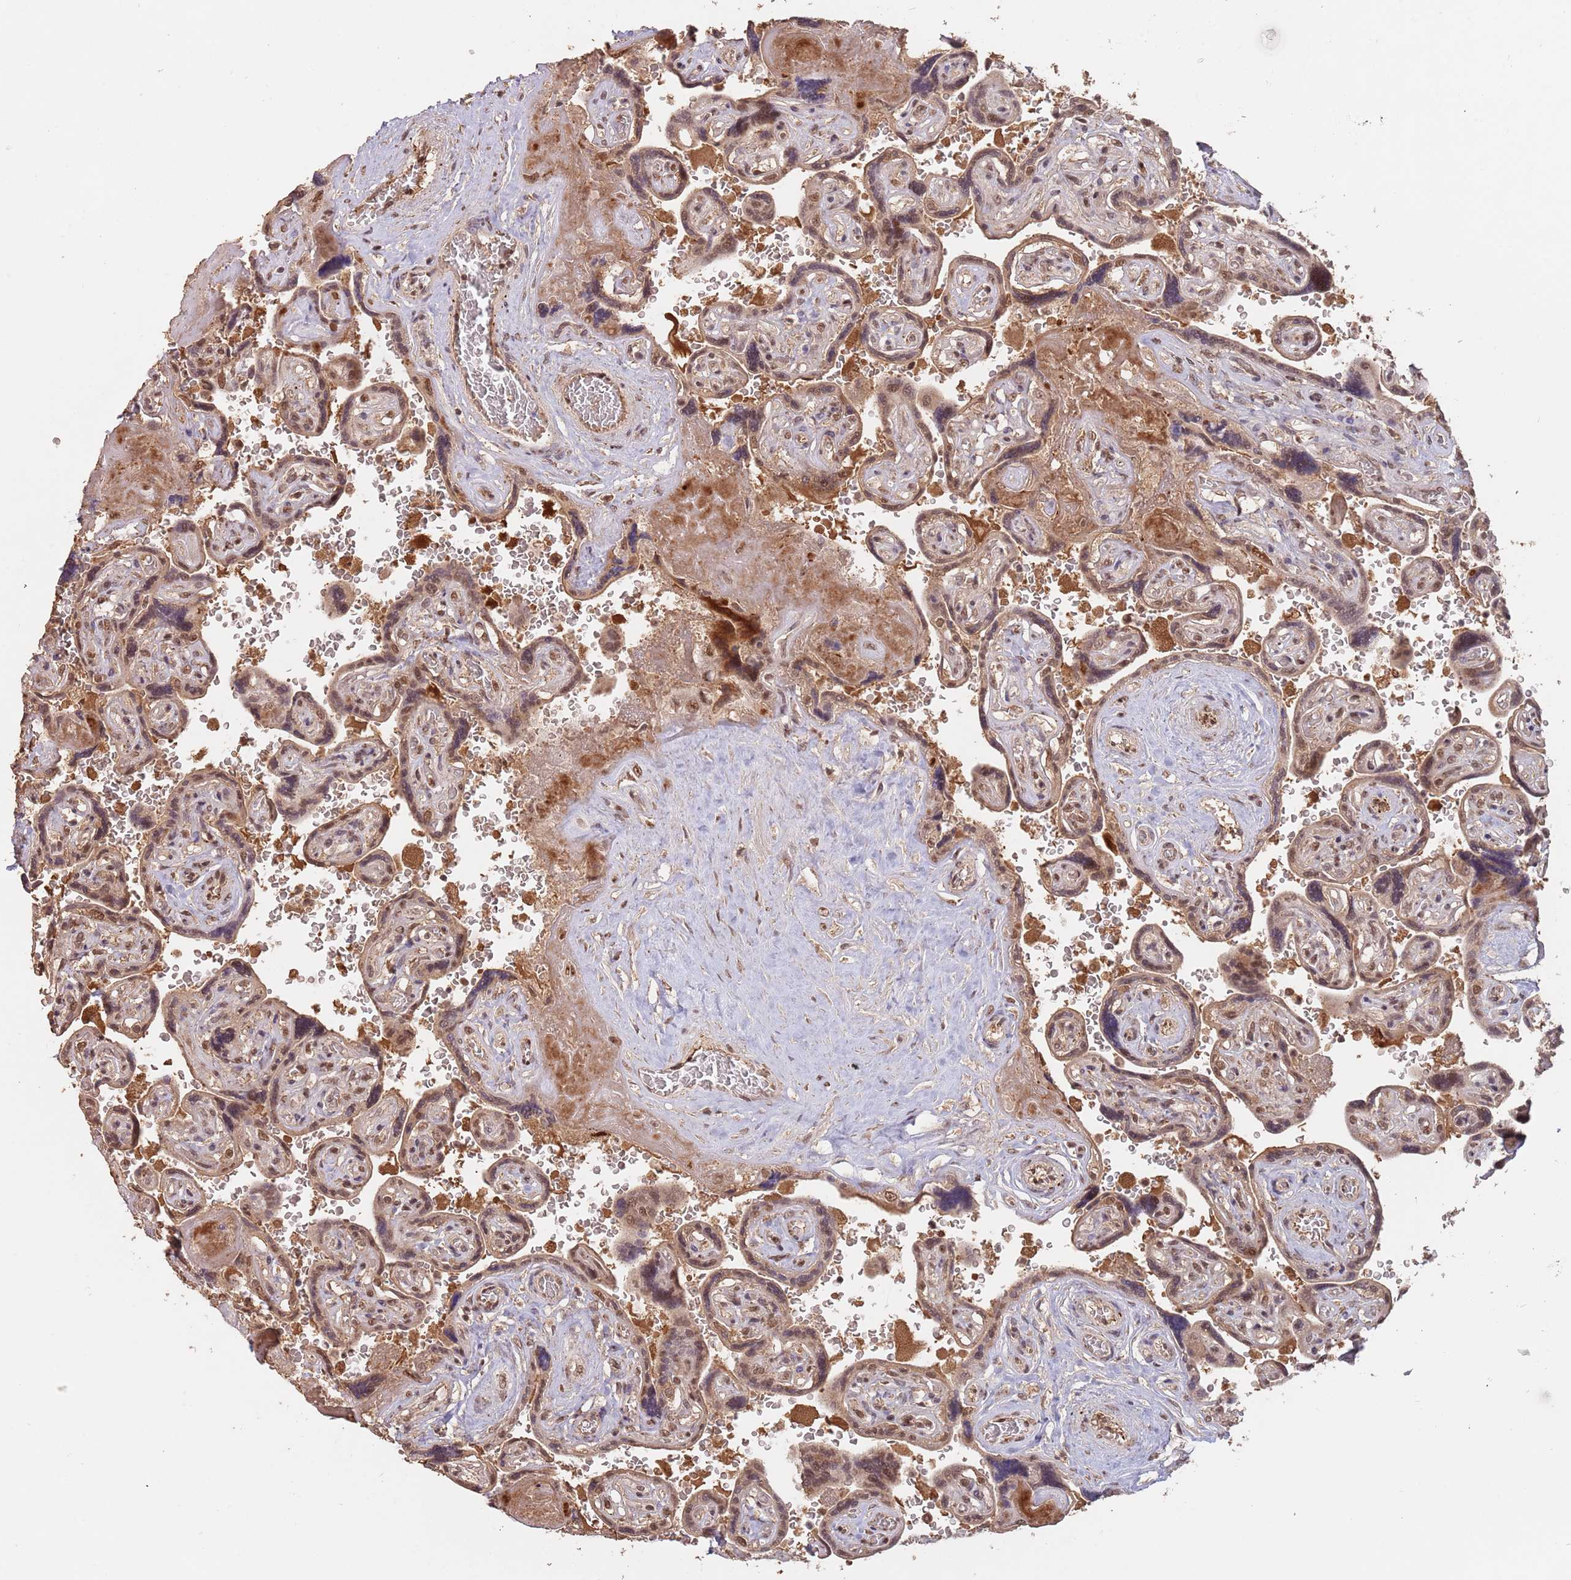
{"staining": {"intensity": "moderate", "quantity": ">75%", "location": "nuclear"}, "tissue": "placenta", "cell_type": "Decidual cells", "image_type": "normal", "snomed": [{"axis": "morphology", "description": "Normal tissue, NOS"}, {"axis": "topography", "description": "Placenta"}], "caption": "Approximately >75% of decidual cells in normal placenta exhibit moderate nuclear protein staining as visualized by brown immunohistochemical staining.", "gene": "RFXANK", "patient": {"sex": "female", "age": 32}}